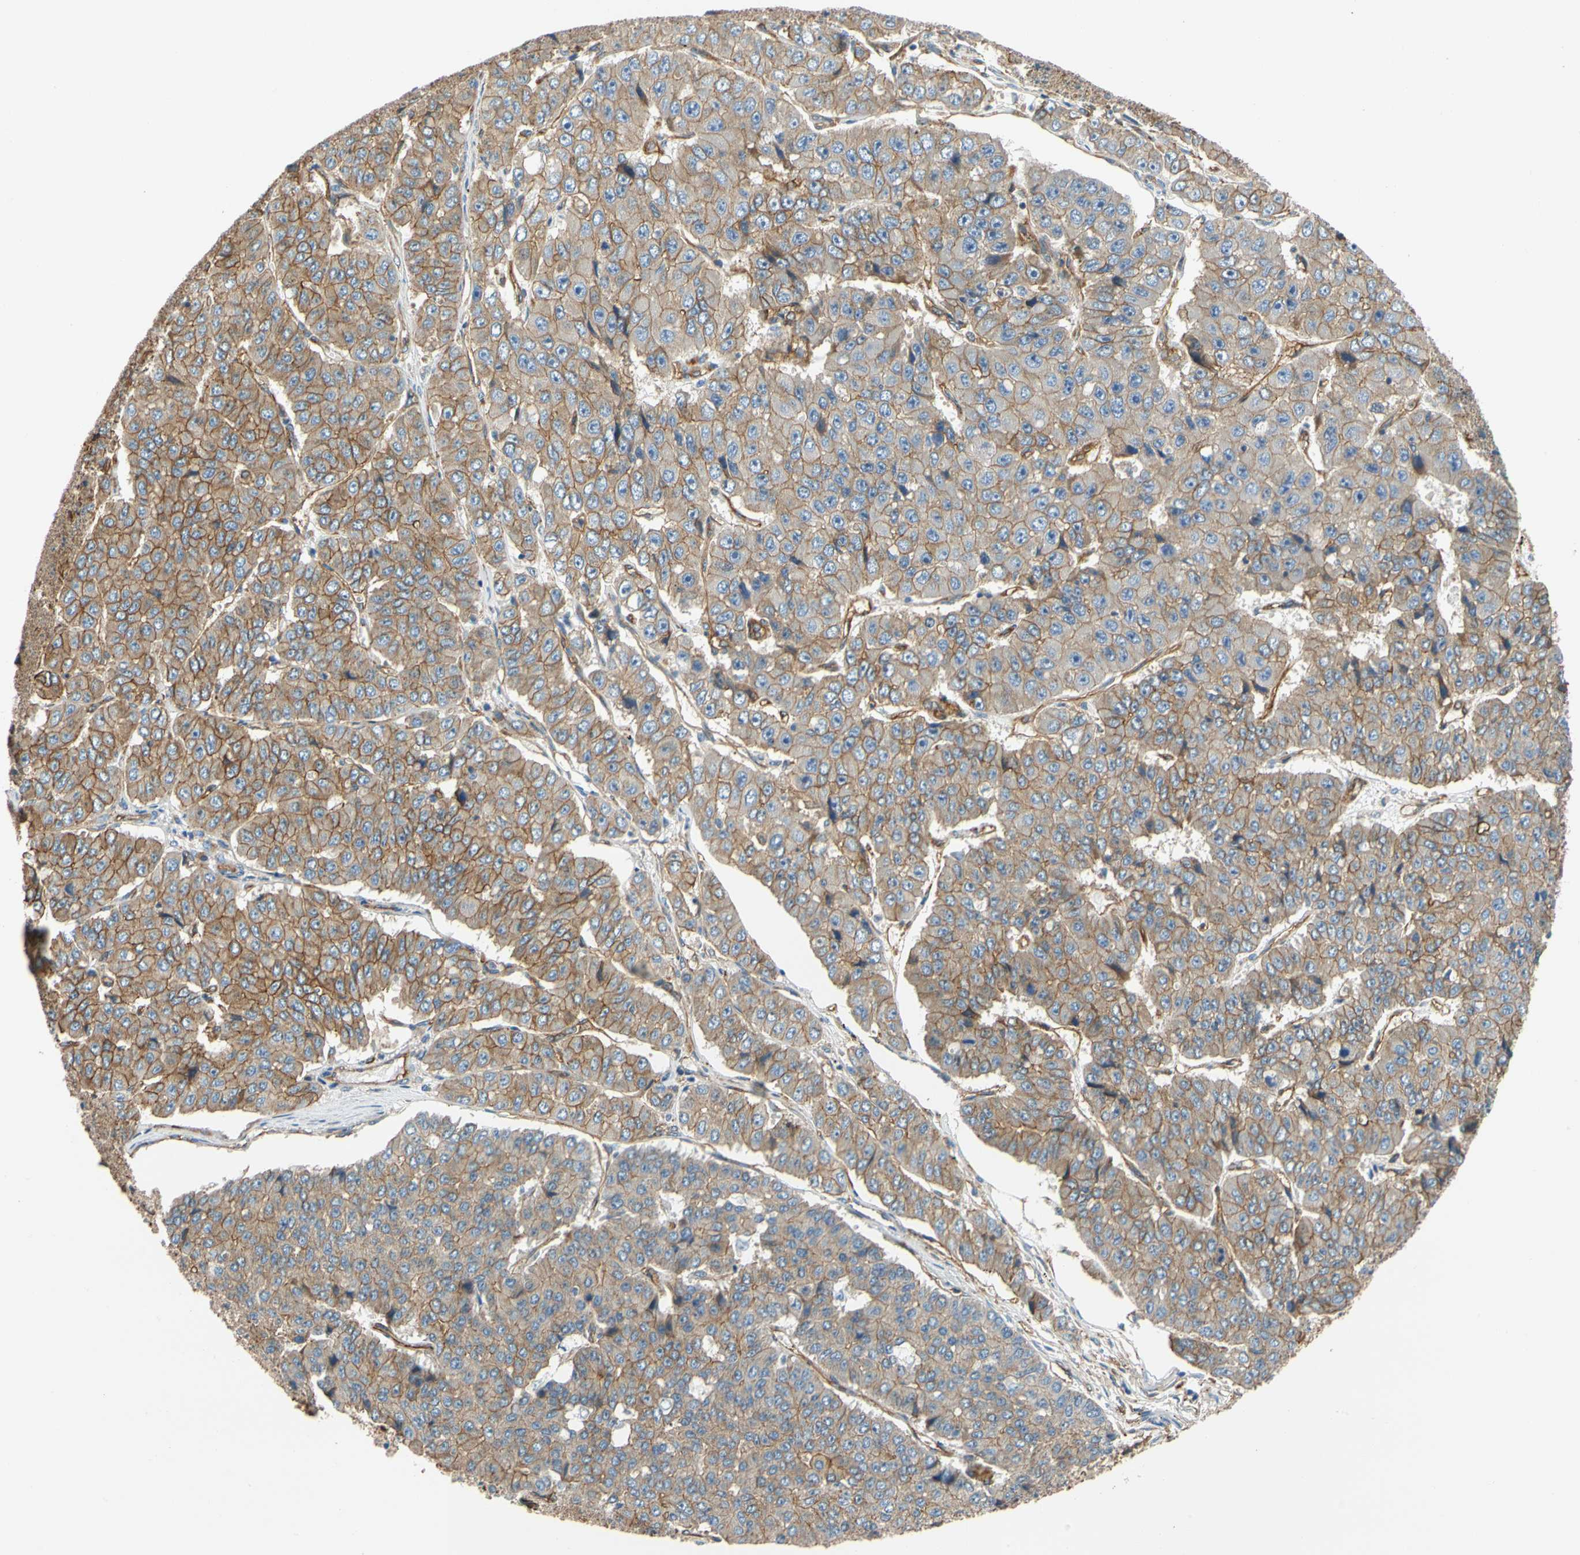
{"staining": {"intensity": "moderate", "quantity": ">75%", "location": "cytoplasmic/membranous"}, "tissue": "pancreatic cancer", "cell_type": "Tumor cells", "image_type": "cancer", "snomed": [{"axis": "morphology", "description": "Adenocarcinoma, NOS"}, {"axis": "topography", "description": "Pancreas"}], "caption": "This photomicrograph displays pancreatic cancer (adenocarcinoma) stained with immunohistochemistry to label a protein in brown. The cytoplasmic/membranous of tumor cells show moderate positivity for the protein. Nuclei are counter-stained blue.", "gene": "SPTAN1", "patient": {"sex": "male", "age": 50}}